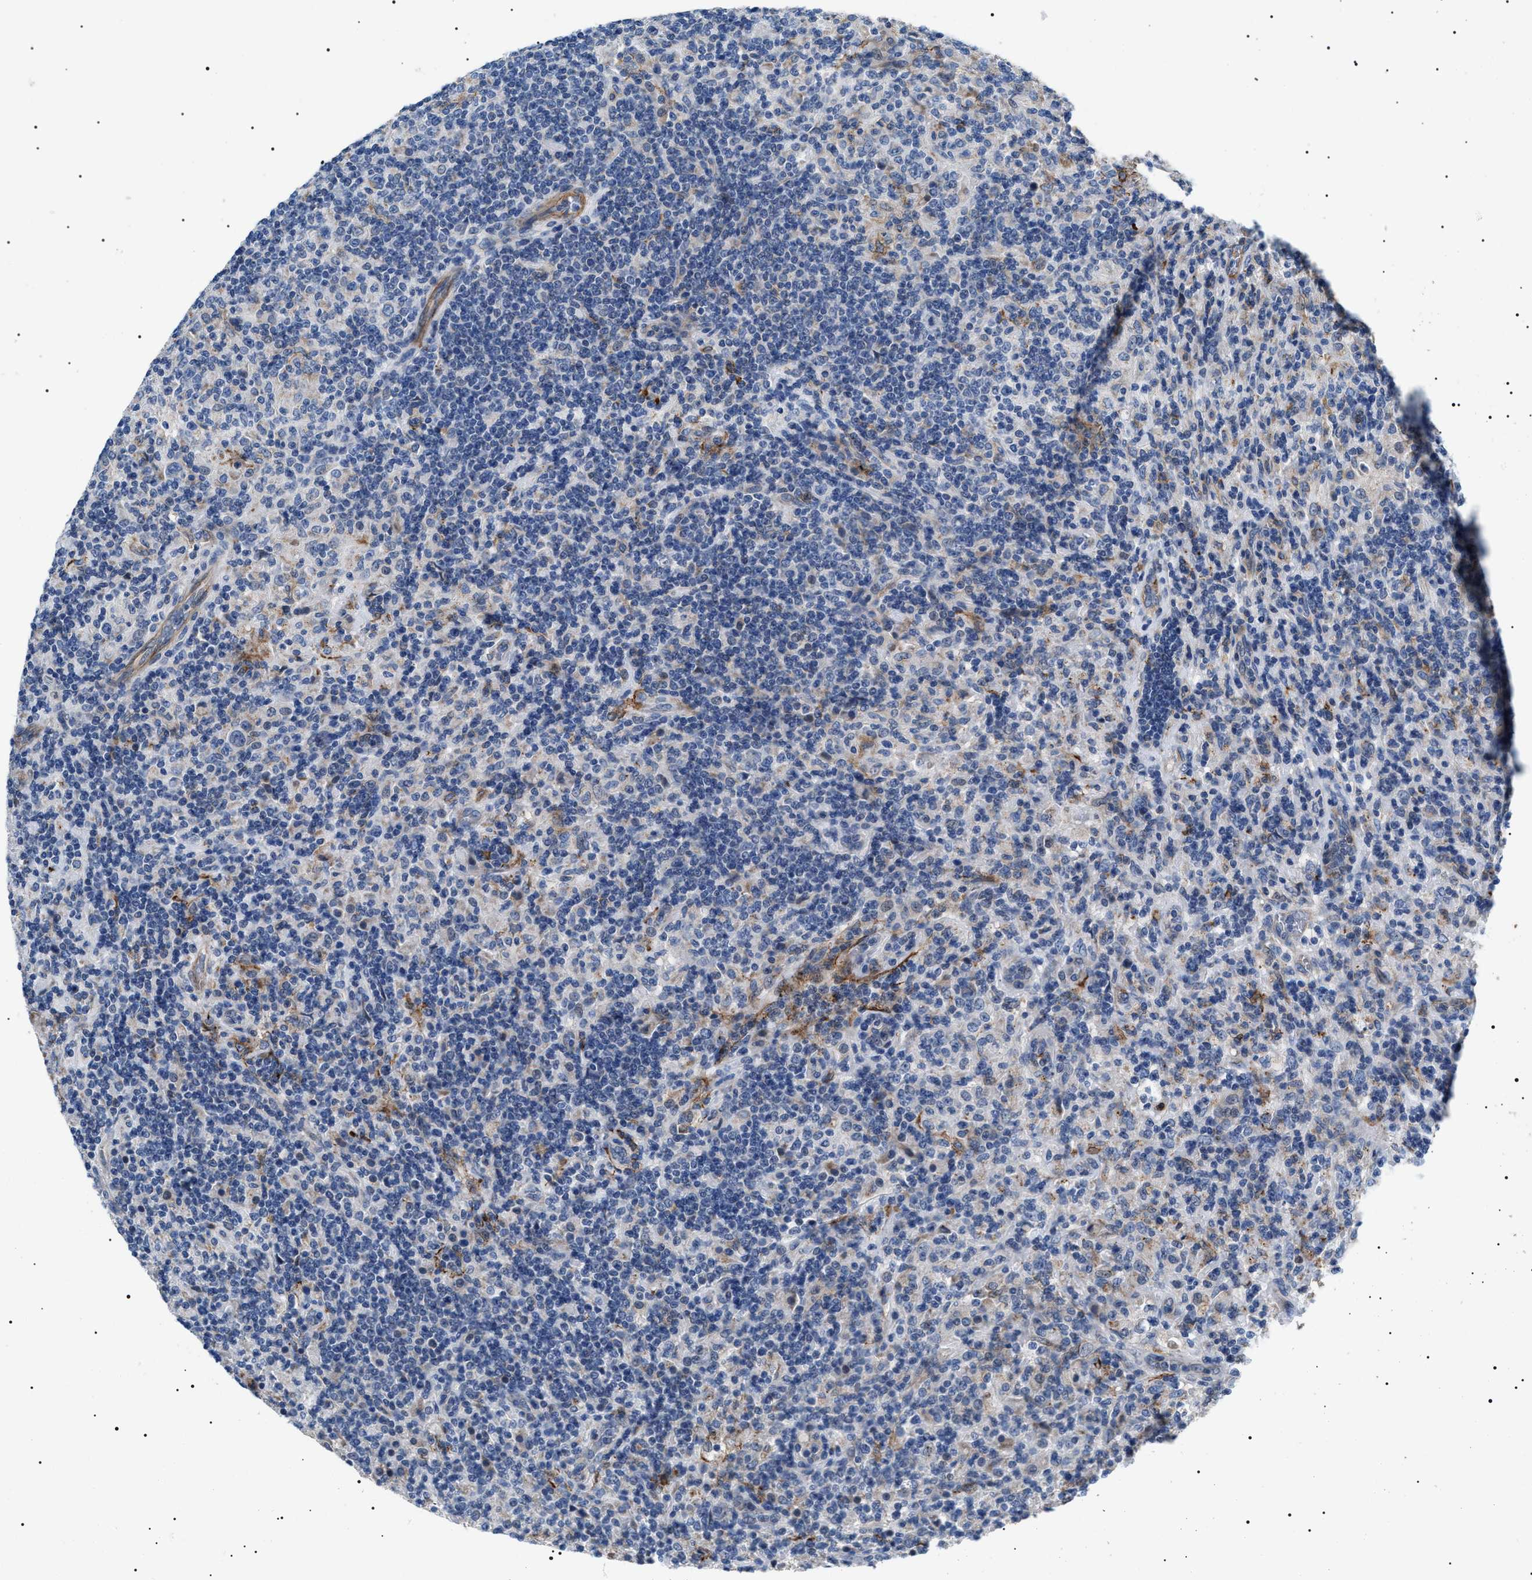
{"staining": {"intensity": "negative", "quantity": "none", "location": "none"}, "tissue": "lymphoma", "cell_type": "Tumor cells", "image_type": "cancer", "snomed": [{"axis": "morphology", "description": "Hodgkin's disease, NOS"}, {"axis": "topography", "description": "Lymph node"}], "caption": "Histopathology image shows no significant protein positivity in tumor cells of lymphoma.", "gene": "TMEM222", "patient": {"sex": "male", "age": 70}}